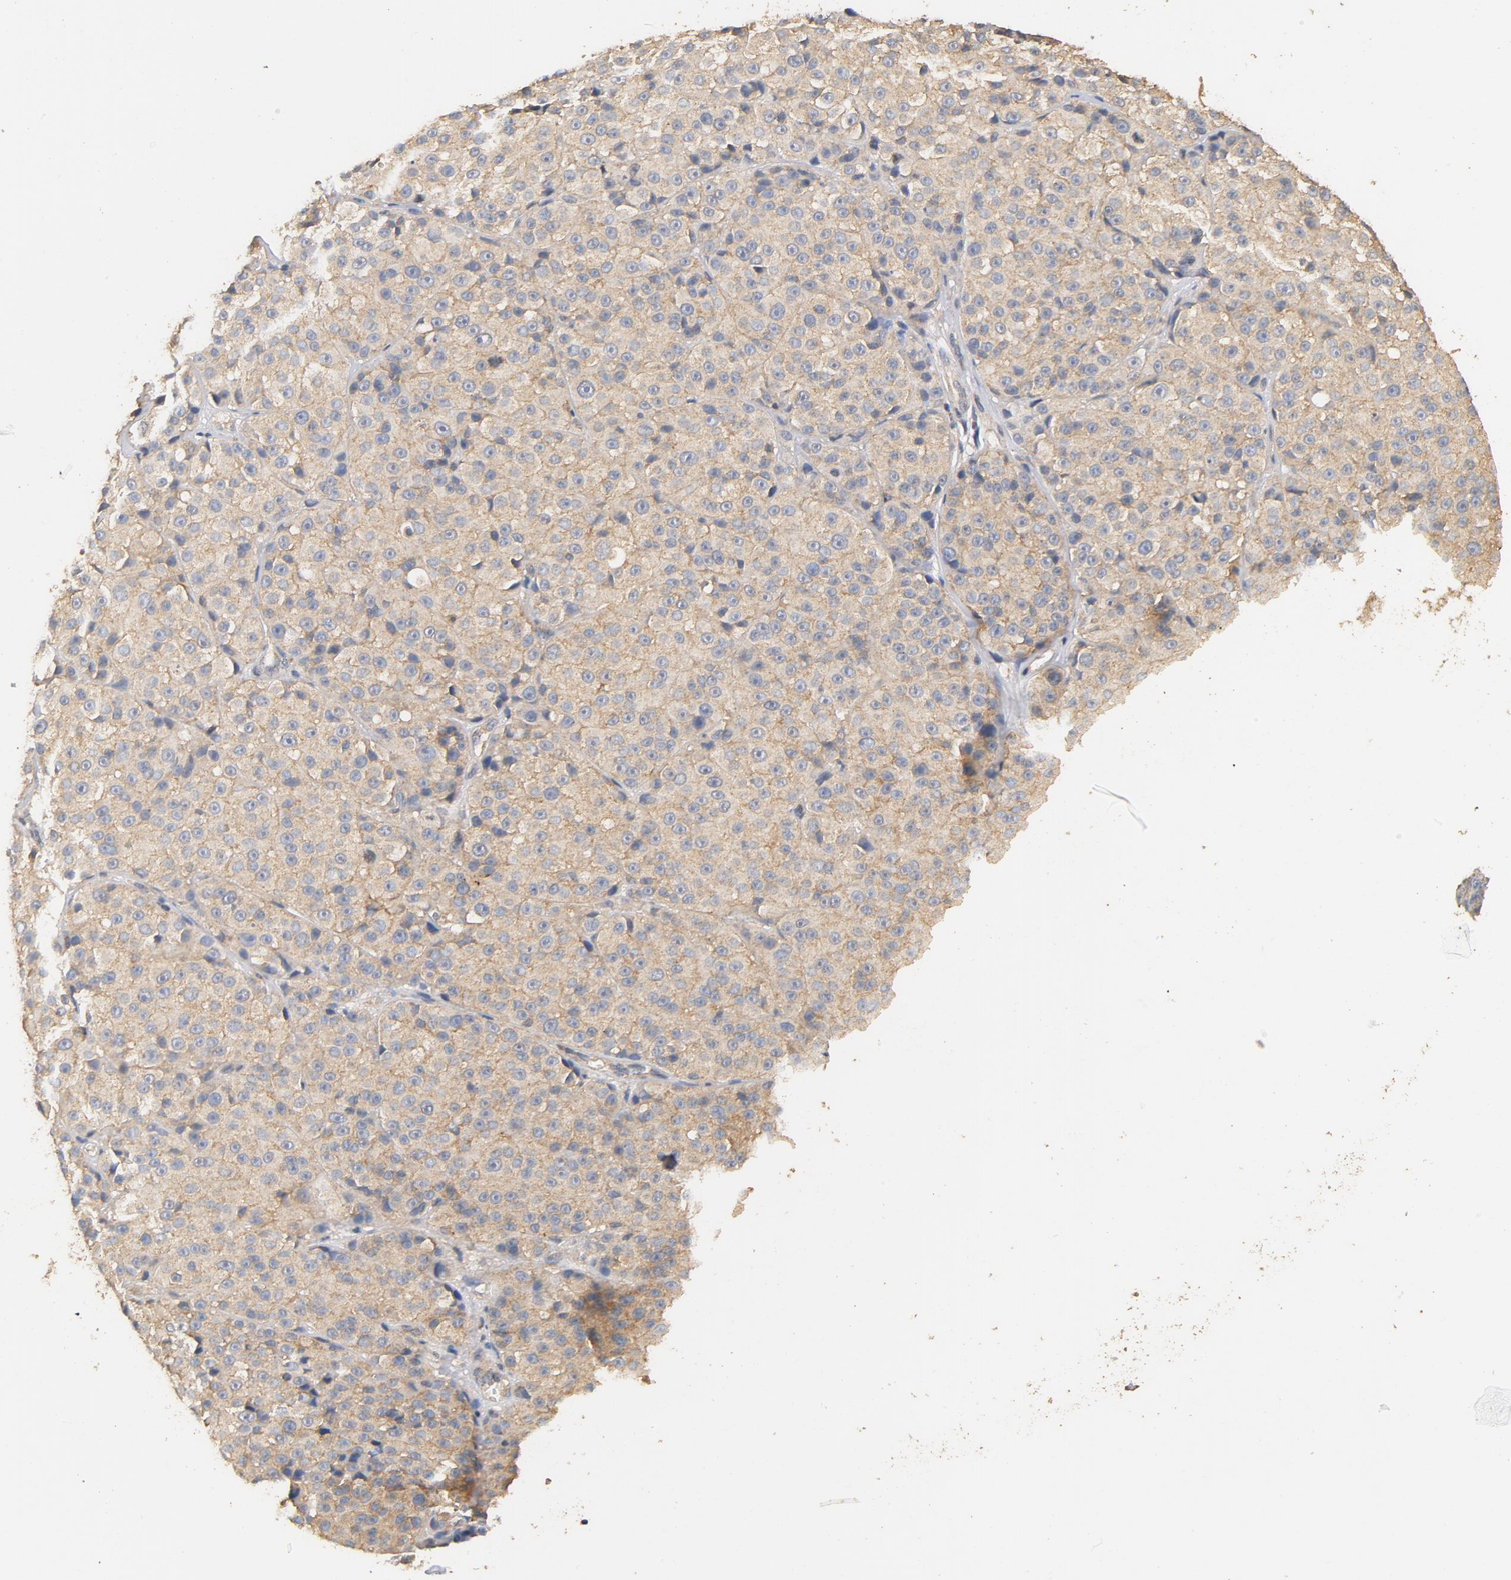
{"staining": {"intensity": "moderate", "quantity": ">75%", "location": "cytoplasmic/membranous"}, "tissue": "melanoma", "cell_type": "Tumor cells", "image_type": "cancer", "snomed": [{"axis": "morphology", "description": "Malignant melanoma, Metastatic site"}, {"axis": "topography", "description": "Lymph node"}], "caption": "Human malignant melanoma (metastatic site) stained with a brown dye demonstrates moderate cytoplasmic/membranous positive positivity in about >75% of tumor cells.", "gene": "DDX6", "patient": {"sex": "male", "age": 61}}